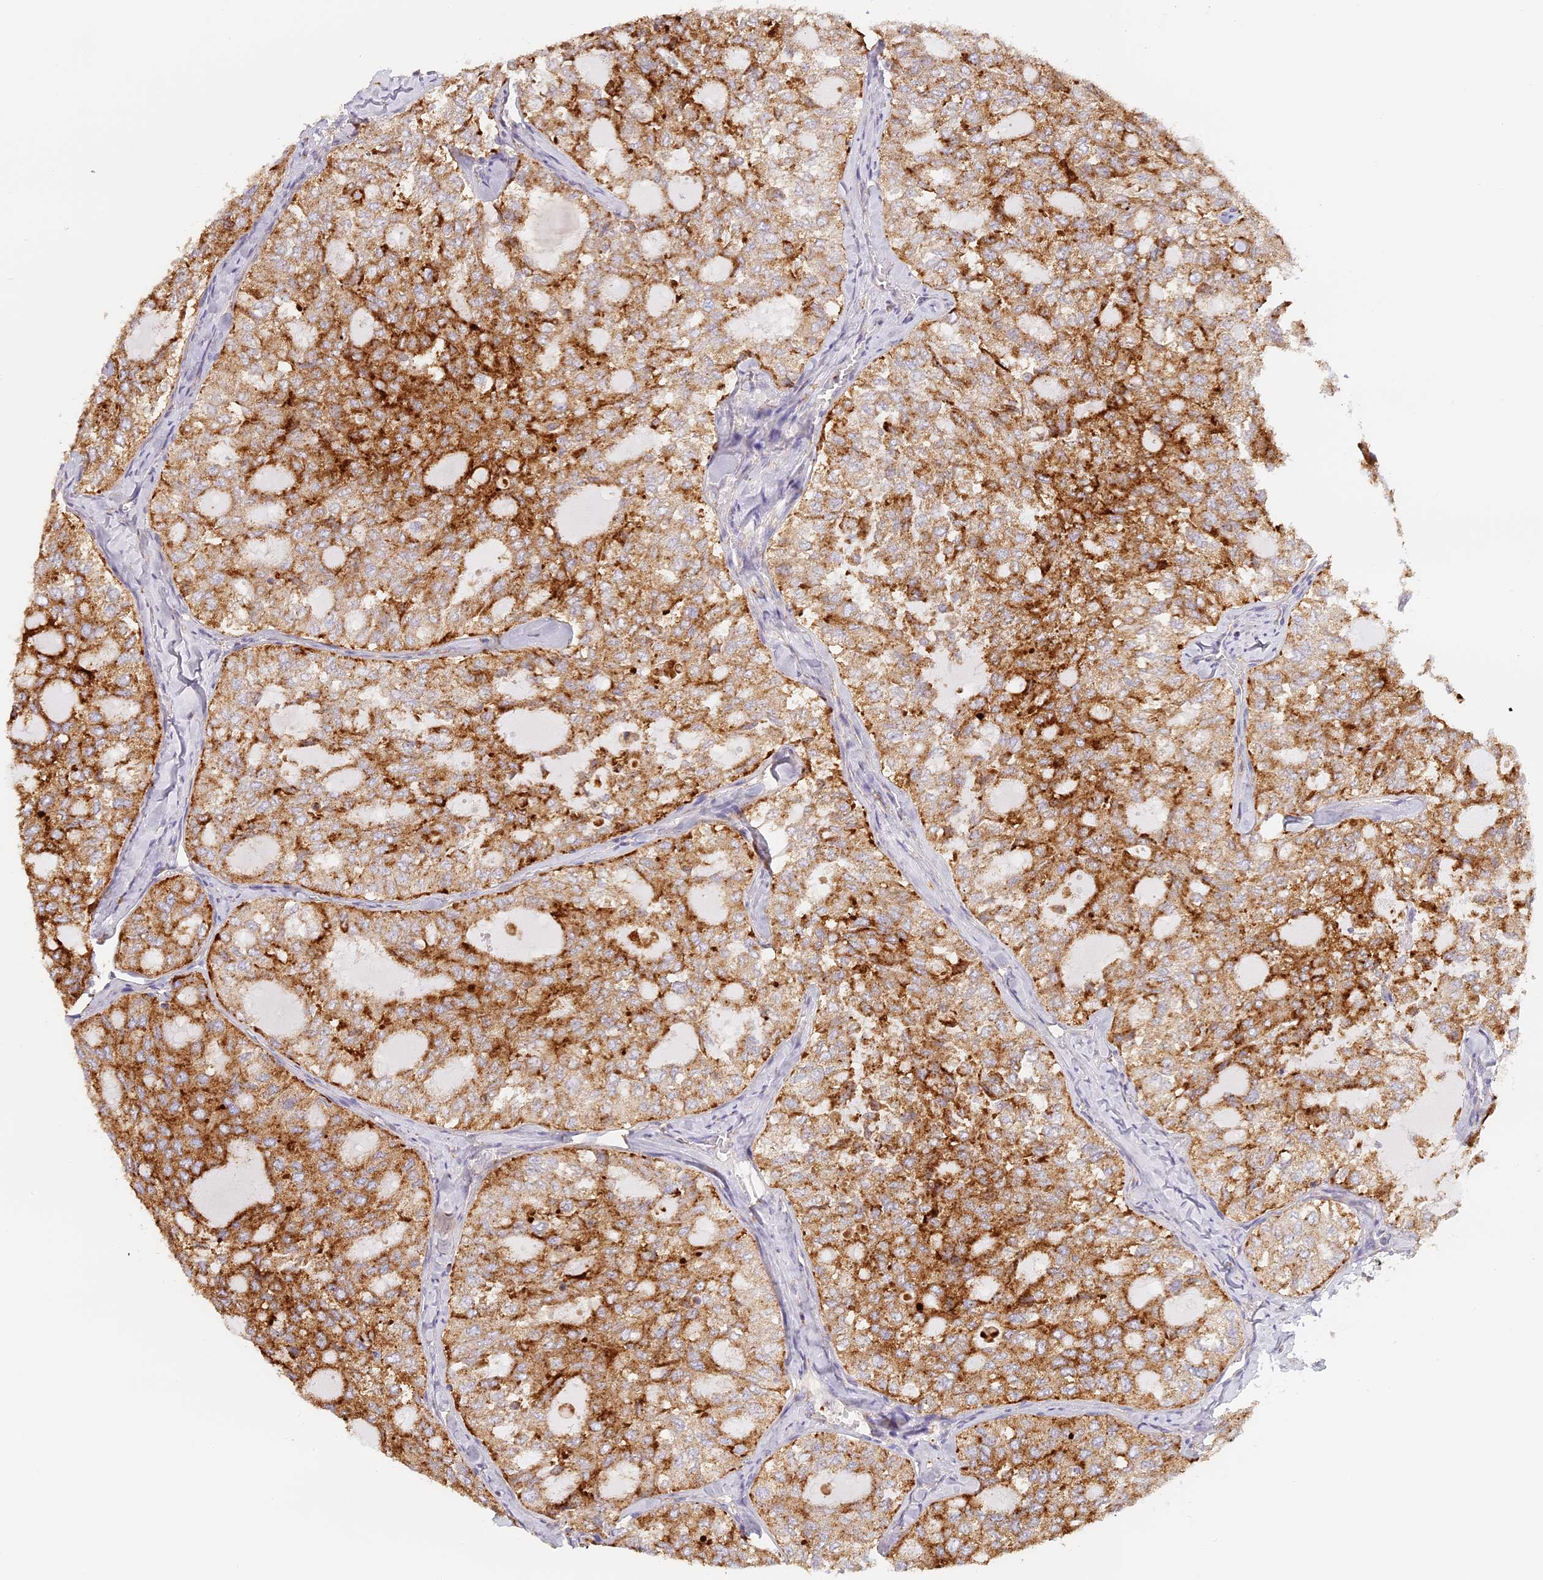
{"staining": {"intensity": "strong", "quantity": ">75%", "location": "cytoplasmic/membranous"}, "tissue": "thyroid cancer", "cell_type": "Tumor cells", "image_type": "cancer", "snomed": [{"axis": "morphology", "description": "Follicular adenoma carcinoma, NOS"}, {"axis": "topography", "description": "Thyroid gland"}], "caption": "Protein staining exhibits strong cytoplasmic/membranous positivity in approximately >75% of tumor cells in thyroid cancer. (Stains: DAB (3,3'-diaminobenzidine) in brown, nuclei in blue, Microscopy: brightfield microscopy at high magnification).", "gene": "LAMP2", "patient": {"sex": "male", "age": 75}}